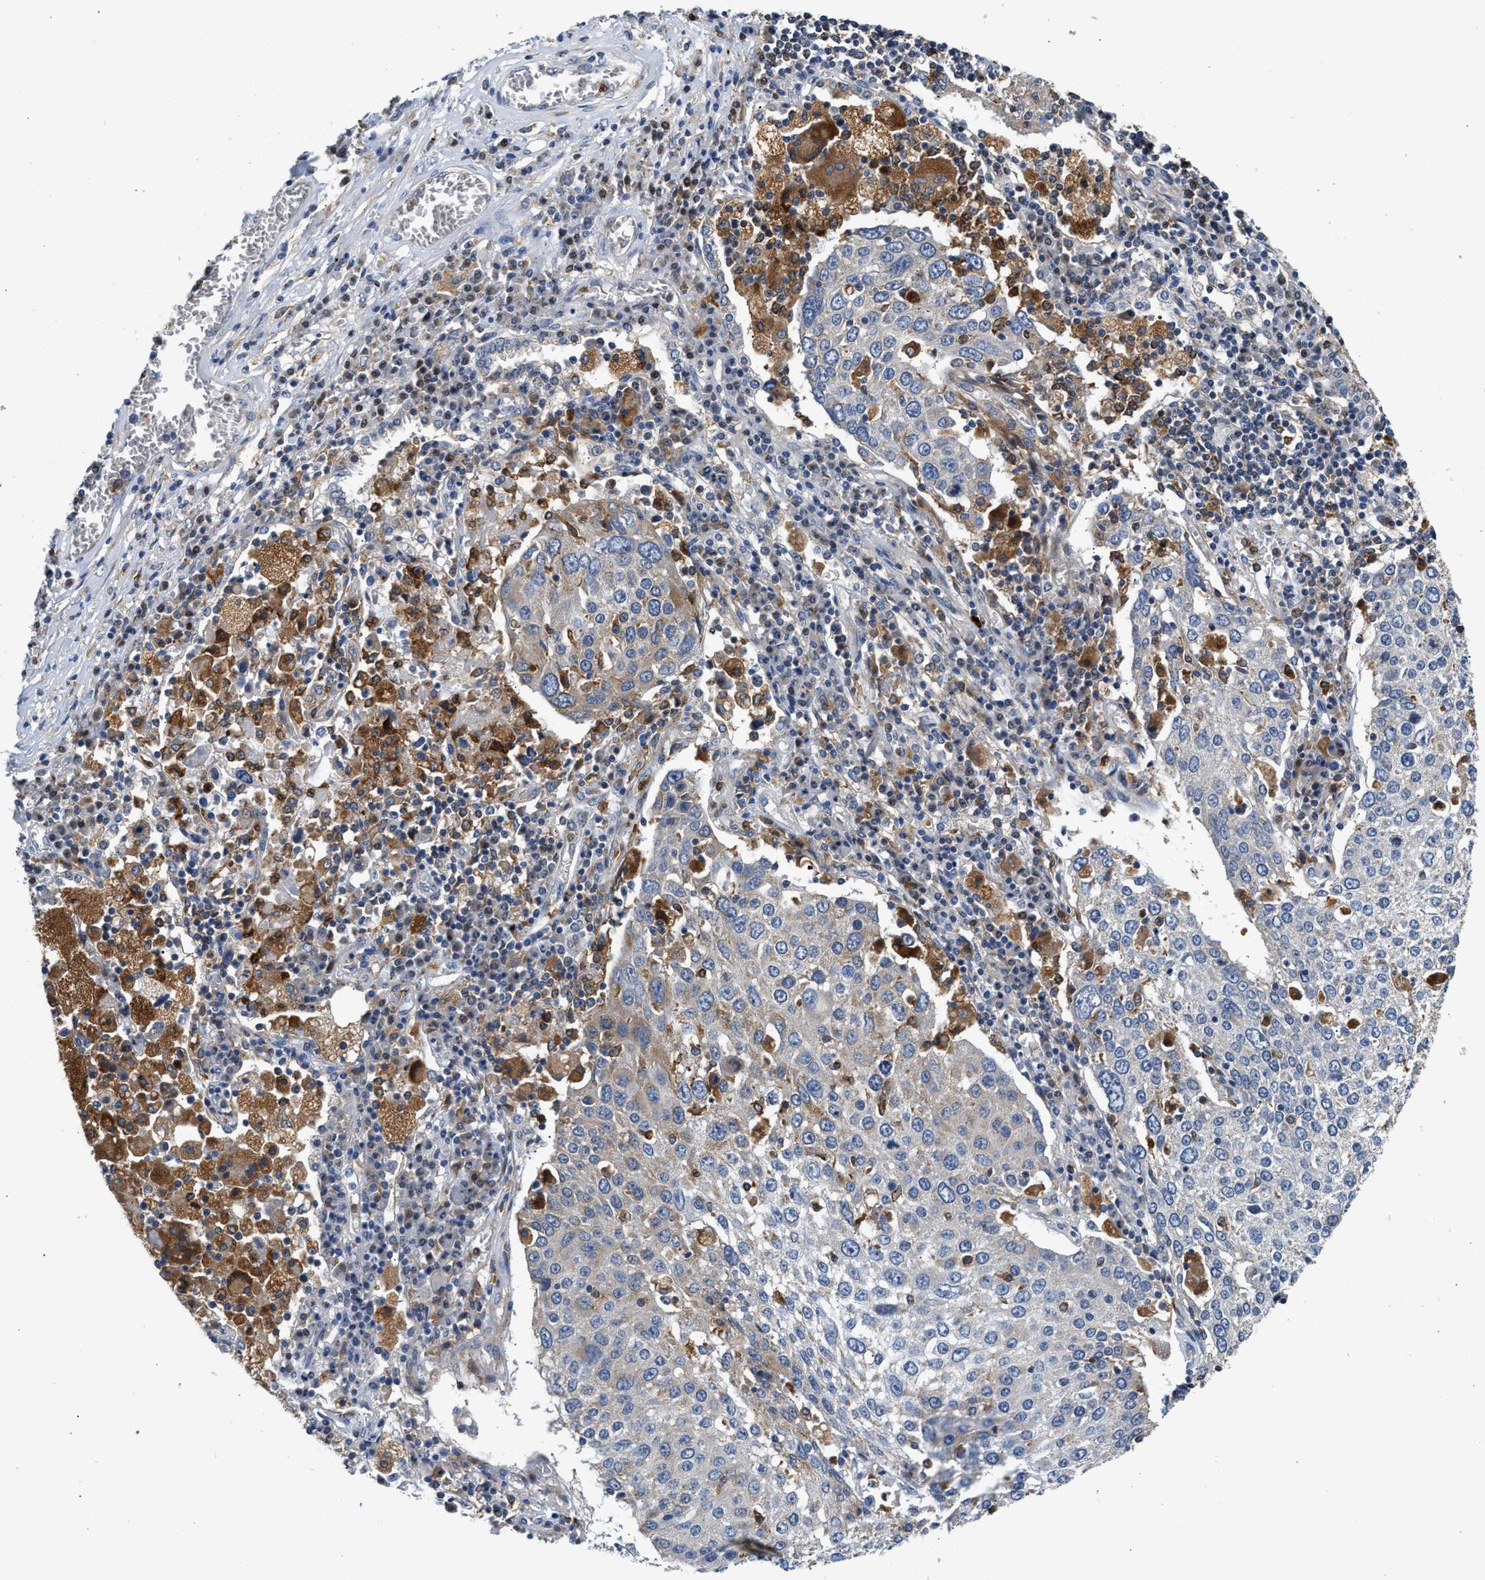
{"staining": {"intensity": "weak", "quantity": "<25%", "location": "cytoplasmic/membranous"}, "tissue": "lung cancer", "cell_type": "Tumor cells", "image_type": "cancer", "snomed": [{"axis": "morphology", "description": "Squamous cell carcinoma, NOS"}, {"axis": "topography", "description": "Lung"}], "caption": "Immunohistochemical staining of lung squamous cell carcinoma demonstrates no significant expression in tumor cells.", "gene": "RAB31", "patient": {"sex": "male", "age": 65}}